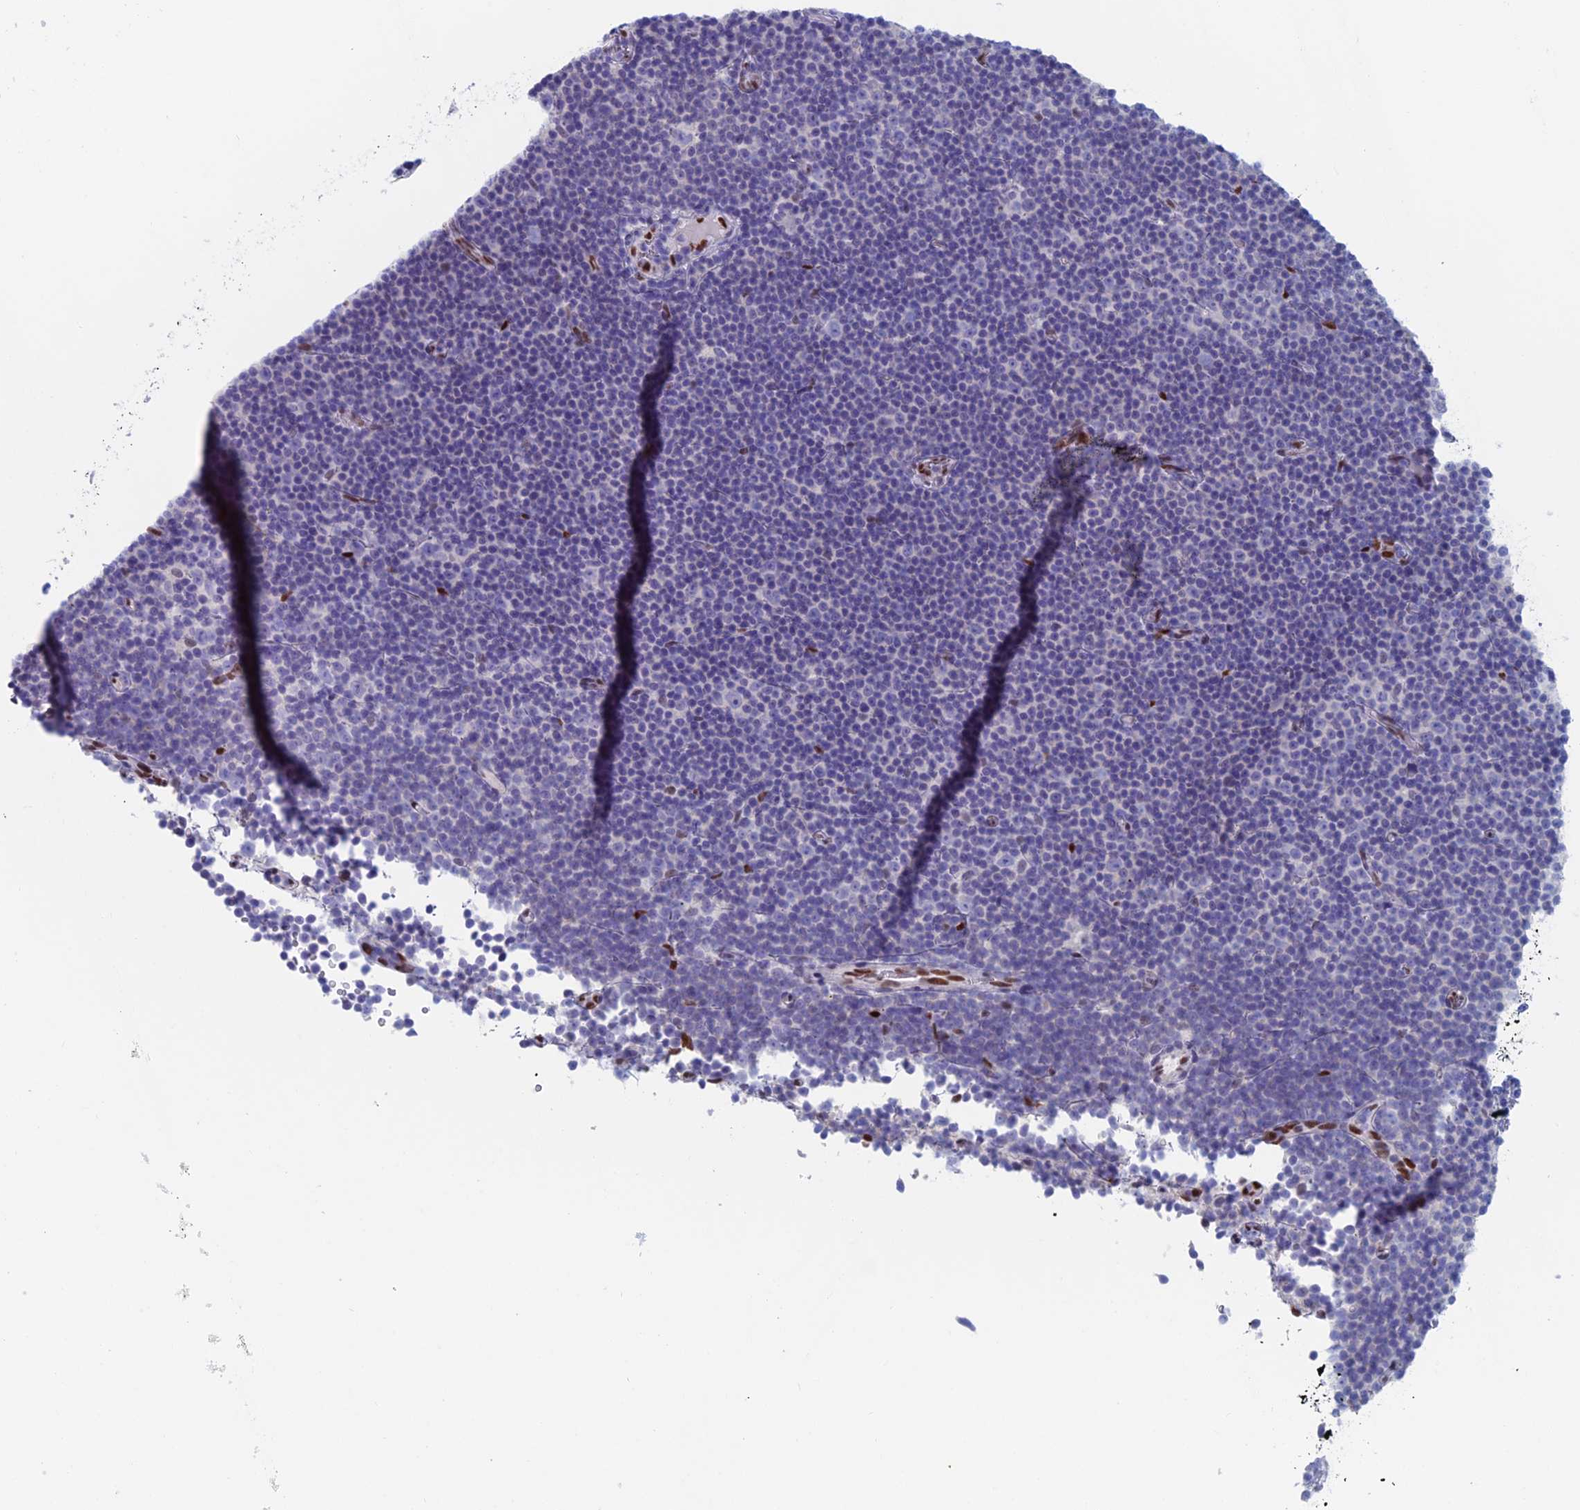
{"staining": {"intensity": "negative", "quantity": "none", "location": "none"}, "tissue": "lymphoma", "cell_type": "Tumor cells", "image_type": "cancer", "snomed": [{"axis": "morphology", "description": "Malignant lymphoma, non-Hodgkin's type, Low grade"}, {"axis": "topography", "description": "Lymph node"}], "caption": "IHC histopathology image of neoplastic tissue: lymphoma stained with DAB (3,3'-diaminobenzidine) demonstrates no significant protein staining in tumor cells. (DAB (3,3'-diaminobenzidine) IHC, high magnification).", "gene": "NOL4L", "patient": {"sex": "female", "age": 67}}